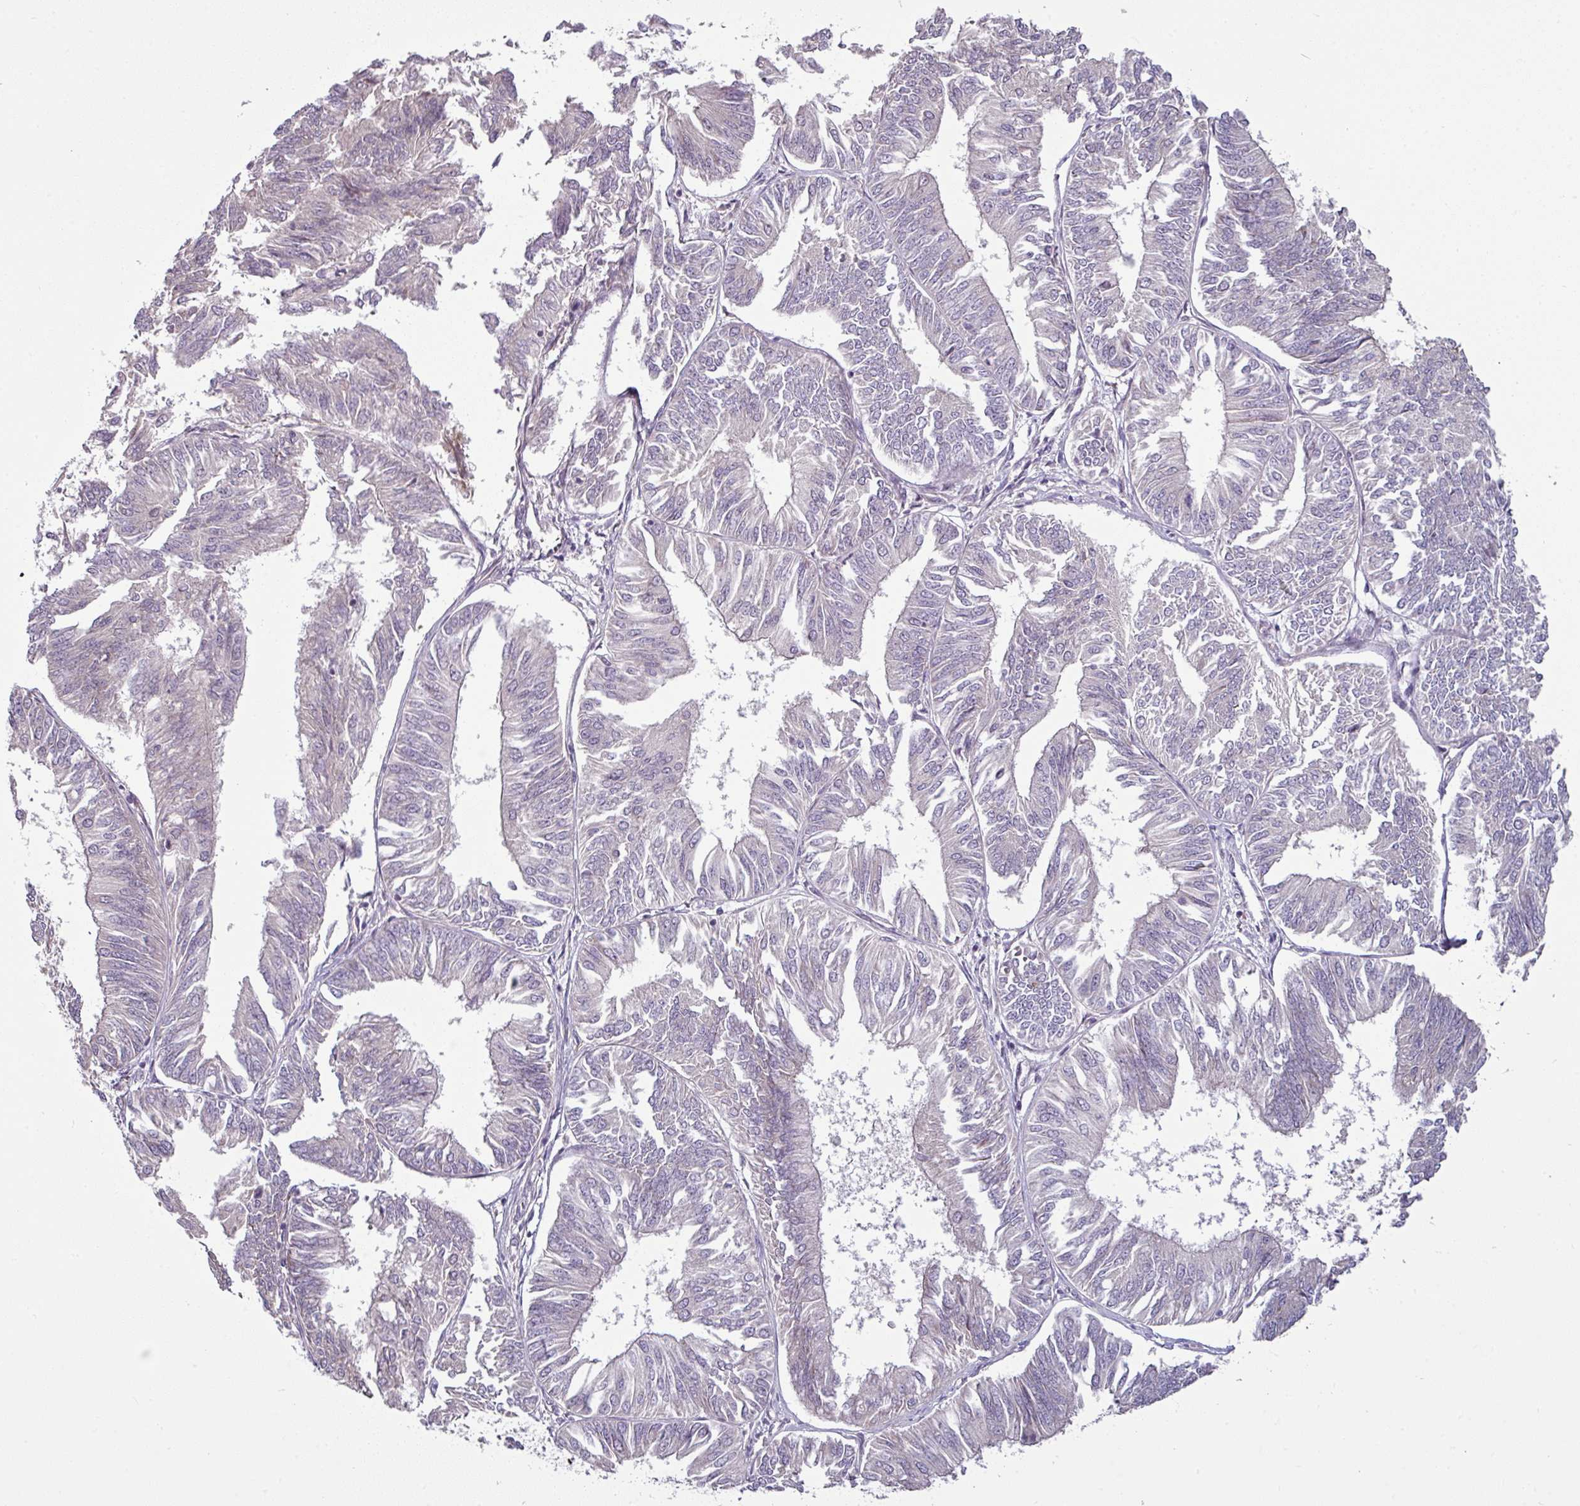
{"staining": {"intensity": "negative", "quantity": "none", "location": "none"}, "tissue": "endometrial cancer", "cell_type": "Tumor cells", "image_type": "cancer", "snomed": [{"axis": "morphology", "description": "Adenocarcinoma, NOS"}, {"axis": "topography", "description": "Endometrium"}], "caption": "Human endometrial cancer (adenocarcinoma) stained for a protein using IHC demonstrates no expression in tumor cells.", "gene": "OR52D1", "patient": {"sex": "female", "age": 58}}